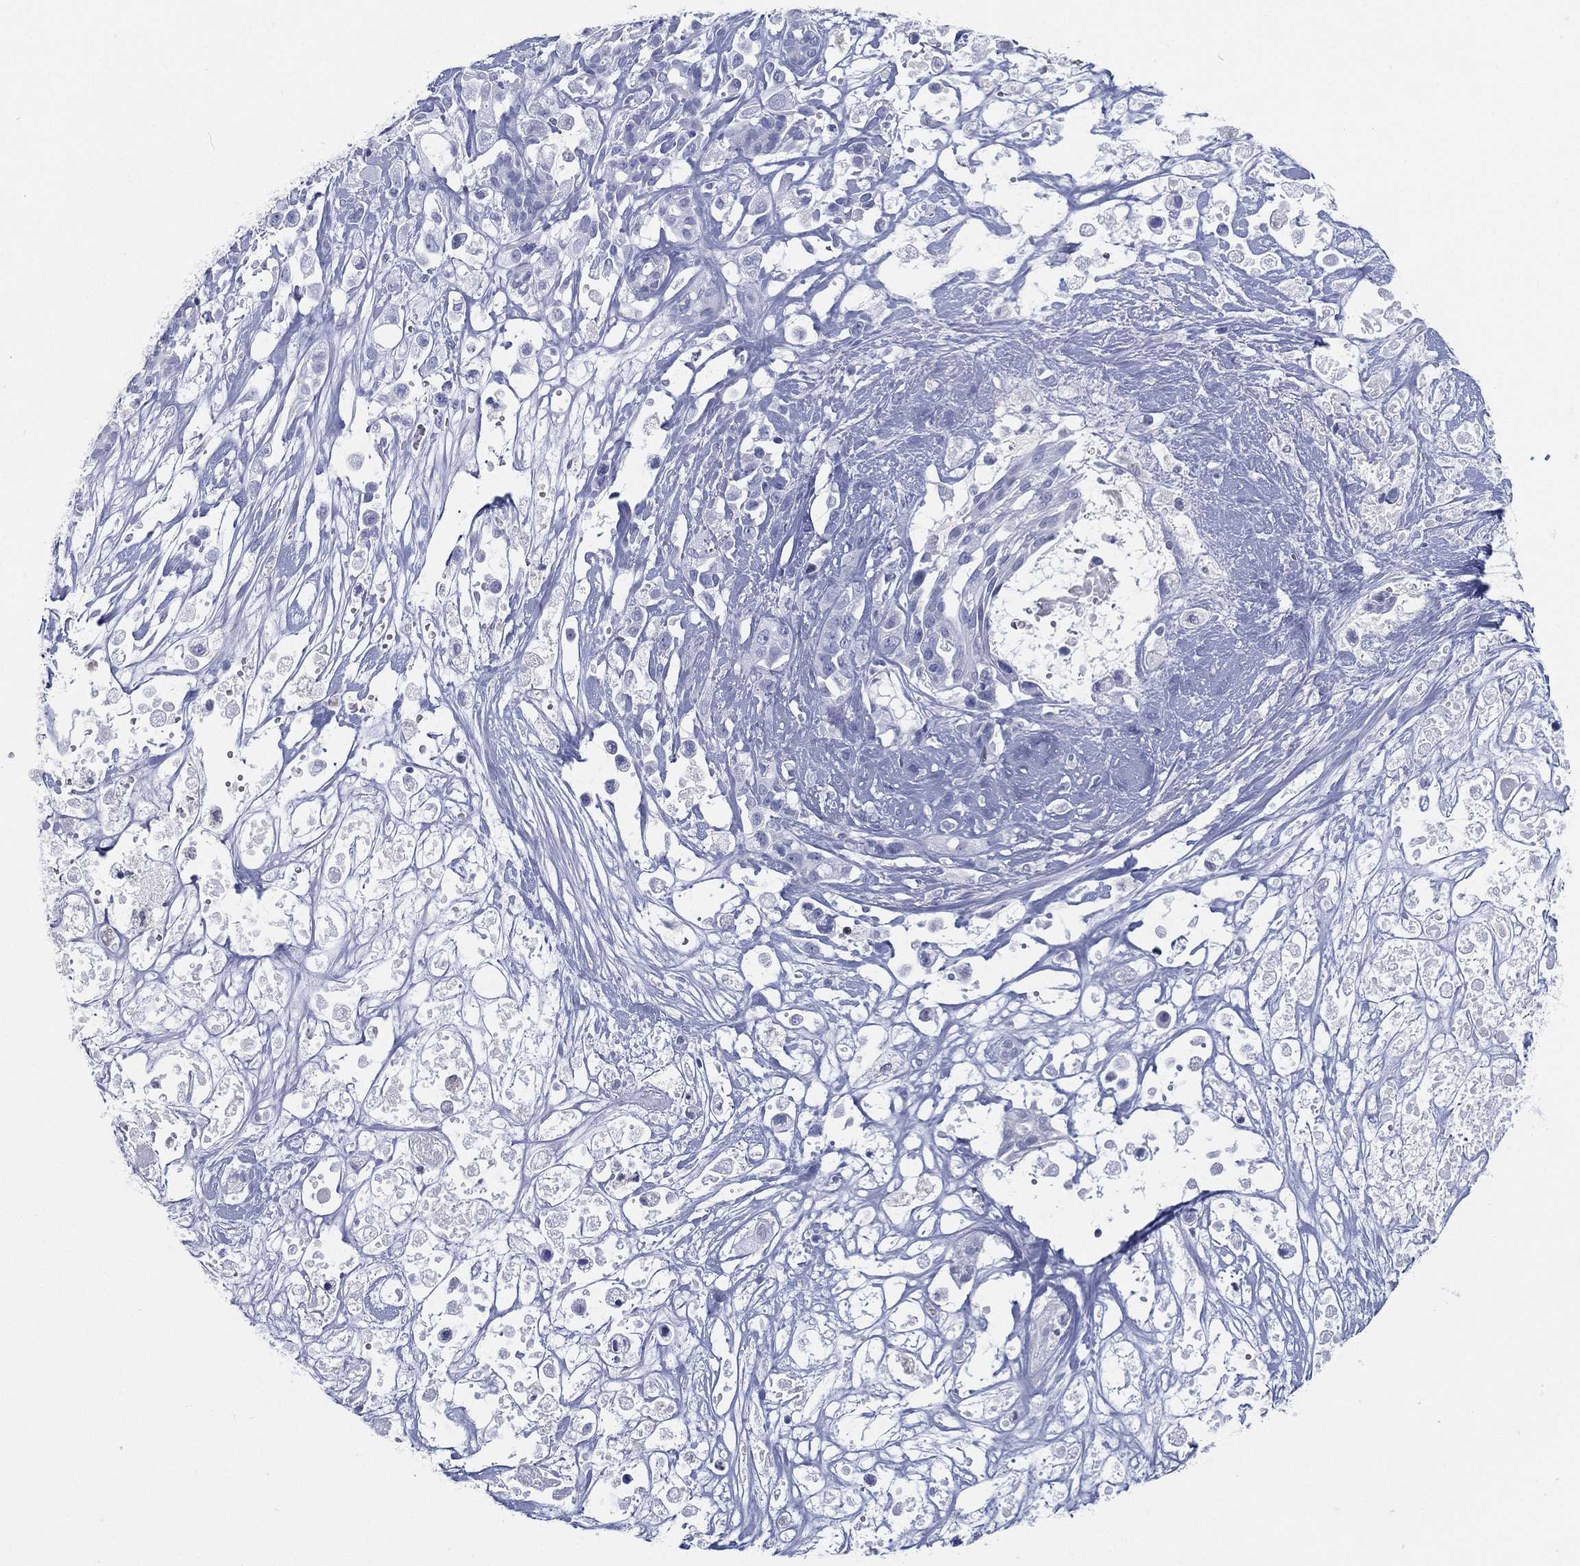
{"staining": {"intensity": "negative", "quantity": "none", "location": "none"}, "tissue": "pancreatic cancer", "cell_type": "Tumor cells", "image_type": "cancer", "snomed": [{"axis": "morphology", "description": "Adenocarcinoma, NOS"}, {"axis": "topography", "description": "Pancreas"}], "caption": "Pancreatic cancer (adenocarcinoma) stained for a protein using immunohistochemistry (IHC) displays no staining tumor cells.", "gene": "PYHIN1", "patient": {"sex": "male", "age": 44}}